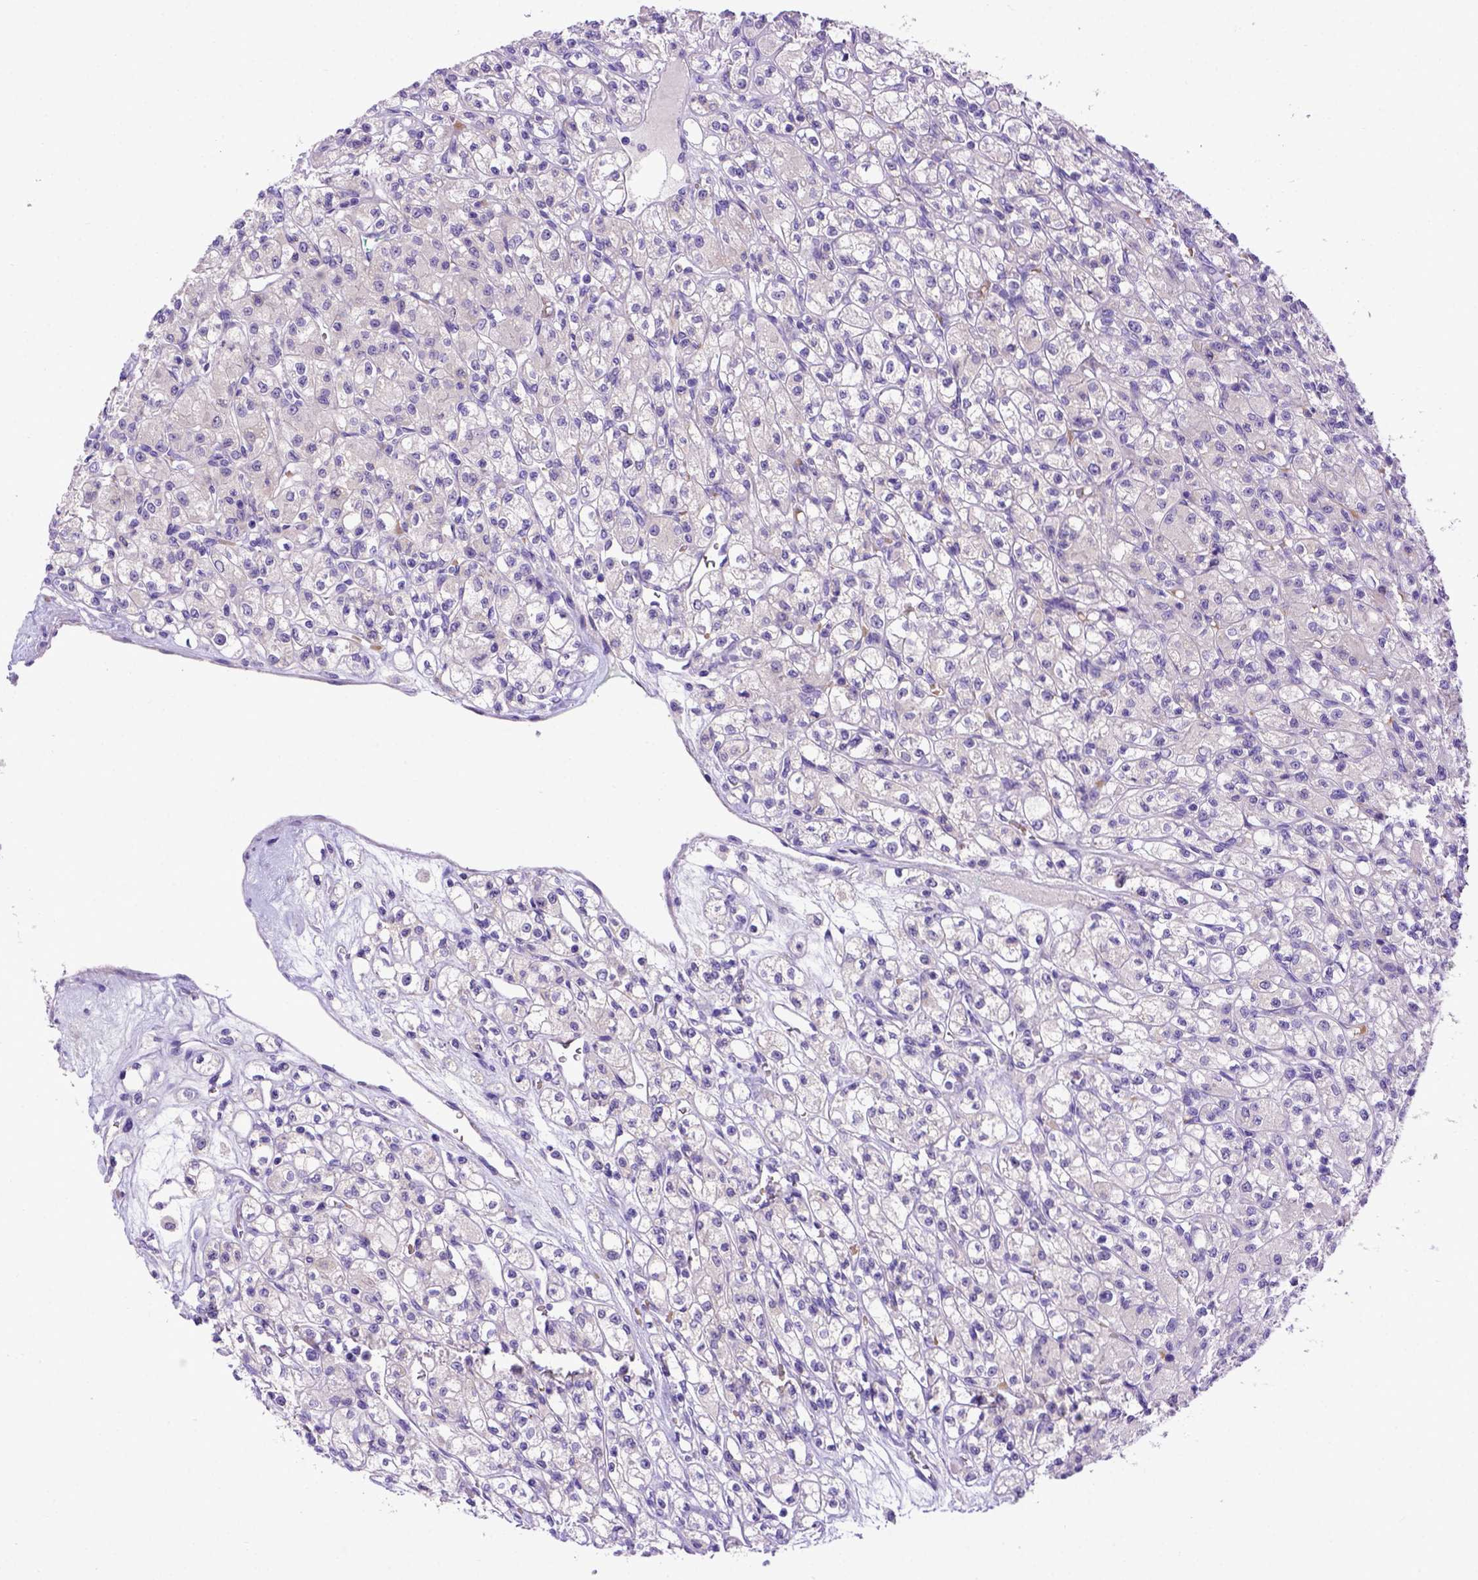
{"staining": {"intensity": "negative", "quantity": "none", "location": "none"}, "tissue": "renal cancer", "cell_type": "Tumor cells", "image_type": "cancer", "snomed": [{"axis": "morphology", "description": "Adenocarcinoma, NOS"}, {"axis": "topography", "description": "Kidney"}], "caption": "An immunohistochemistry histopathology image of renal cancer is shown. There is no staining in tumor cells of renal cancer.", "gene": "ADAM12", "patient": {"sex": "female", "age": 70}}